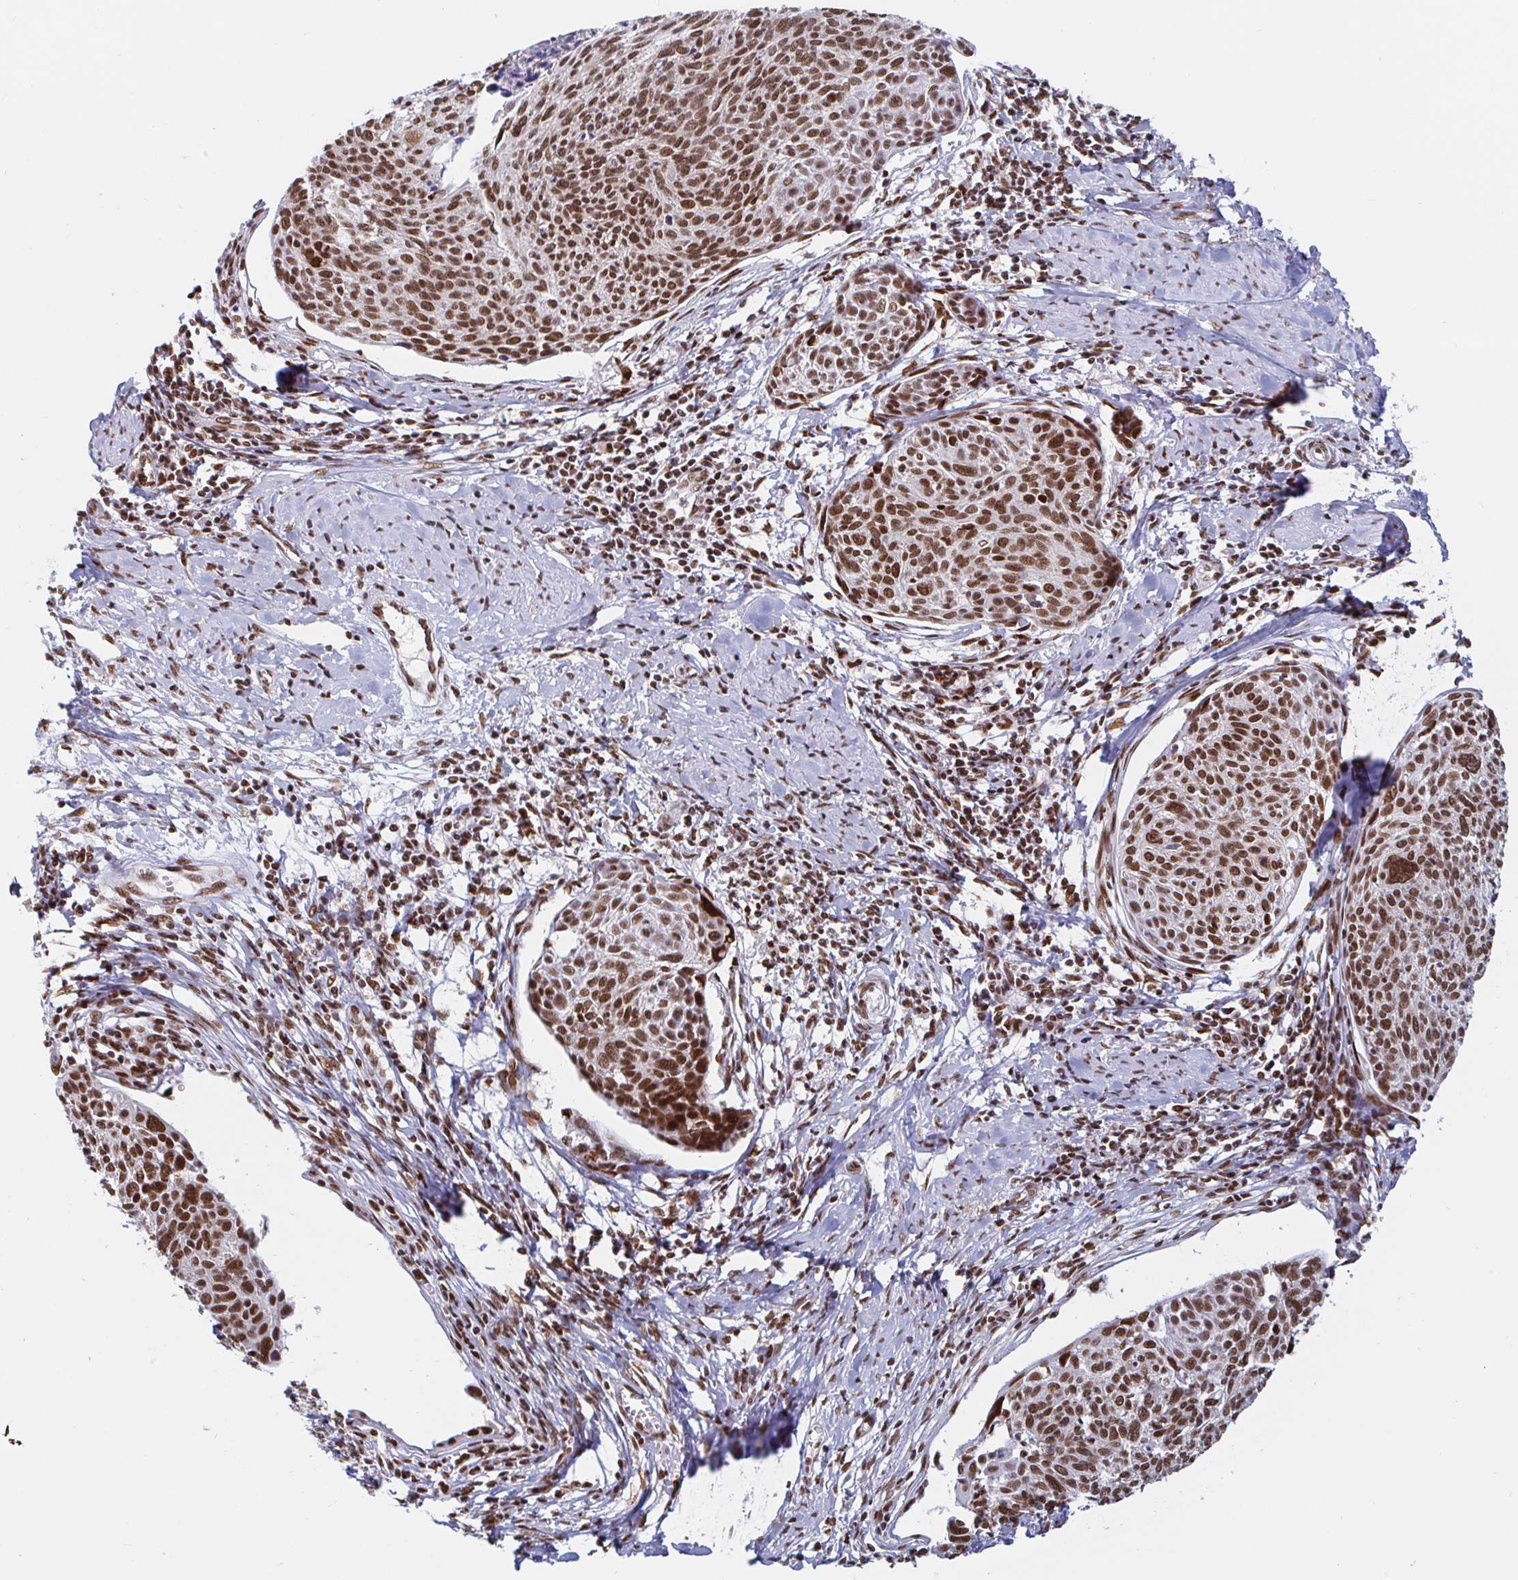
{"staining": {"intensity": "strong", "quantity": ">75%", "location": "nuclear"}, "tissue": "cervical cancer", "cell_type": "Tumor cells", "image_type": "cancer", "snomed": [{"axis": "morphology", "description": "Squamous cell carcinoma, NOS"}, {"axis": "topography", "description": "Cervix"}], "caption": "This micrograph demonstrates immunohistochemistry staining of cervical cancer (squamous cell carcinoma), with high strong nuclear positivity in approximately >75% of tumor cells.", "gene": "RBMX", "patient": {"sex": "female", "age": 49}}